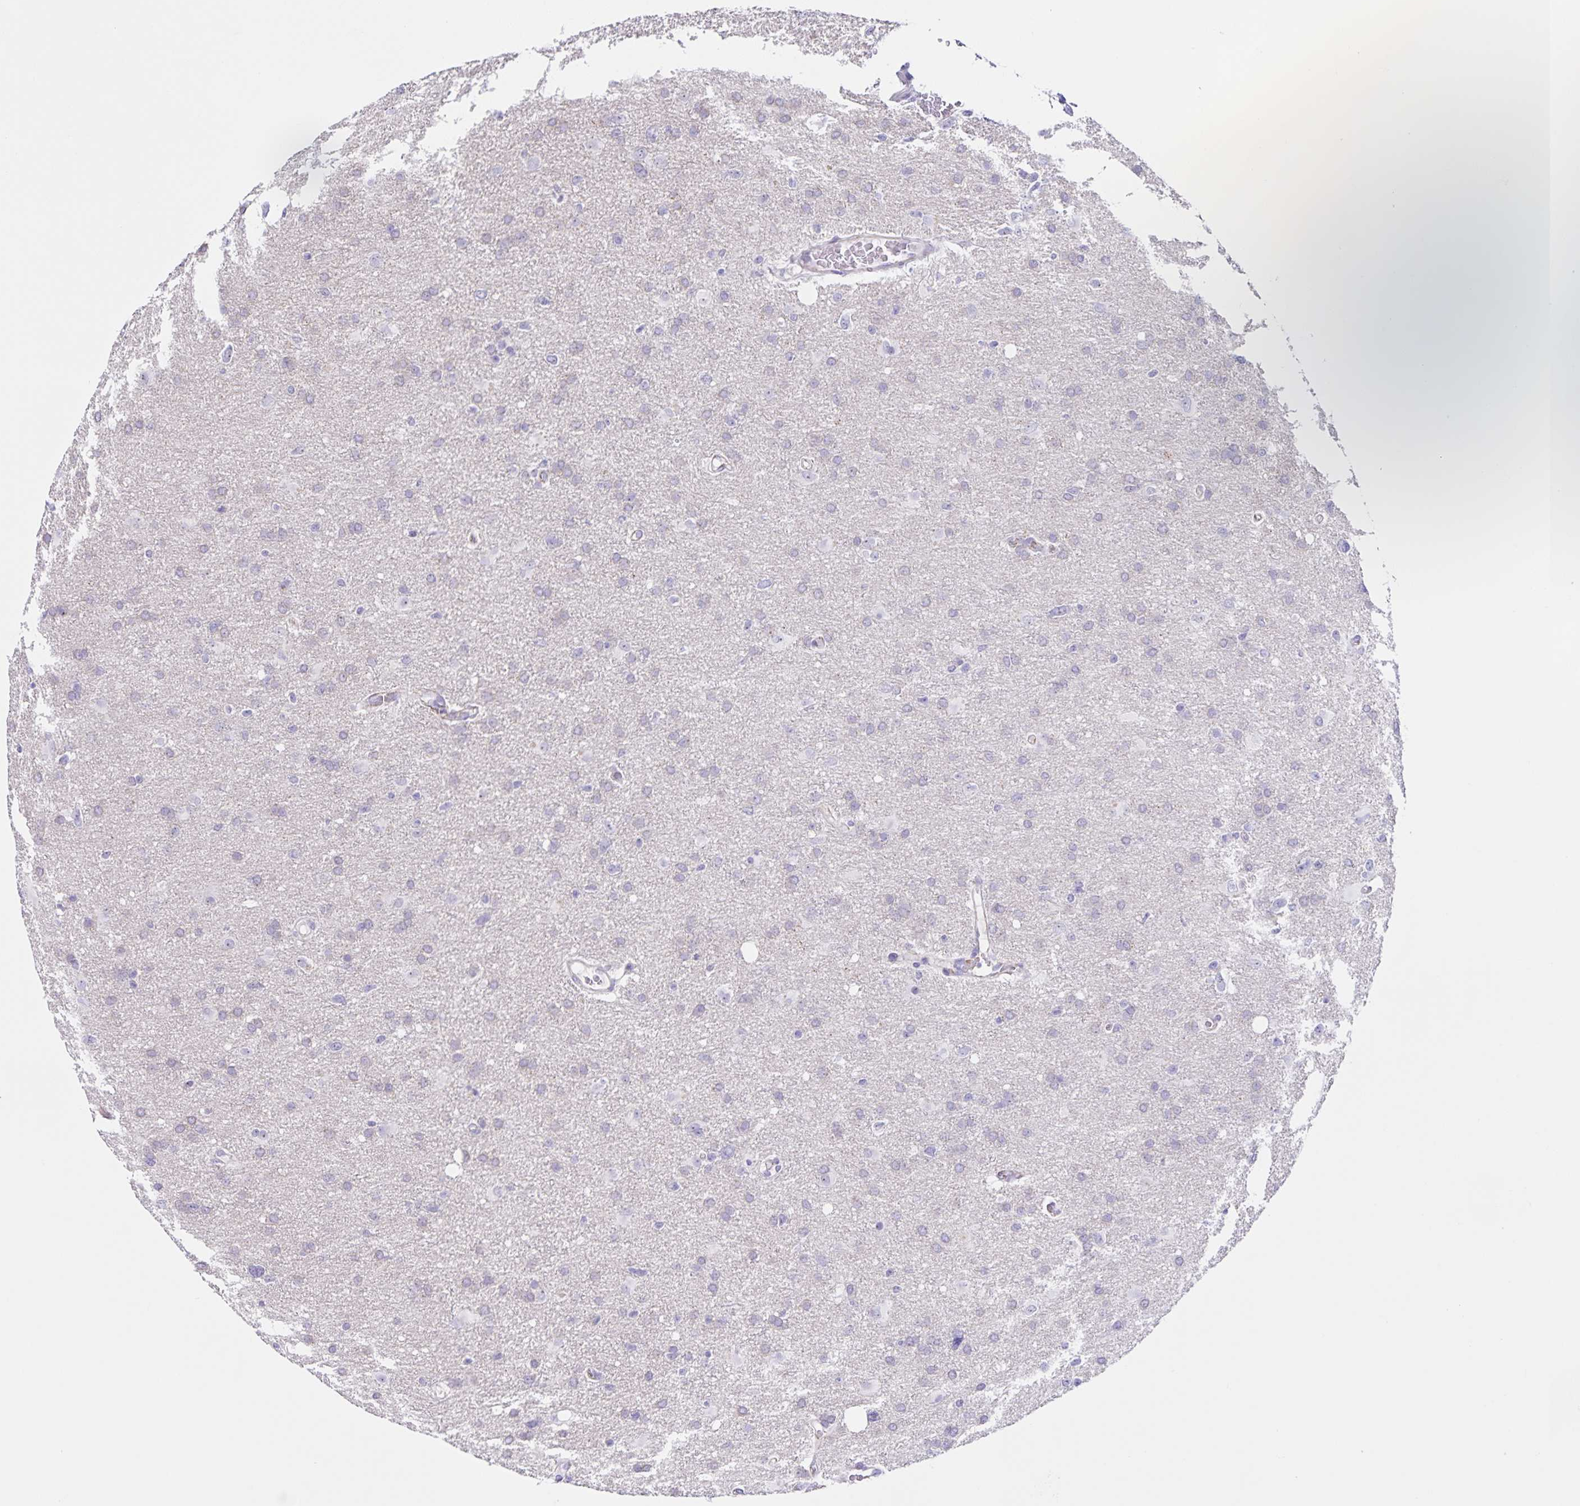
{"staining": {"intensity": "negative", "quantity": "none", "location": "none"}, "tissue": "glioma", "cell_type": "Tumor cells", "image_type": "cancer", "snomed": [{"axis": "morphology", "description": "Glioma, malignant, High grade"}, {"axis": "topography", "description": "Brain"}], "caption": "The immunohistochemistry histopathology image has no significant staining in tumor cells of glioma tissue.", "gene": "FAM170A", "patient": {"sex": "male", "age": 53}}